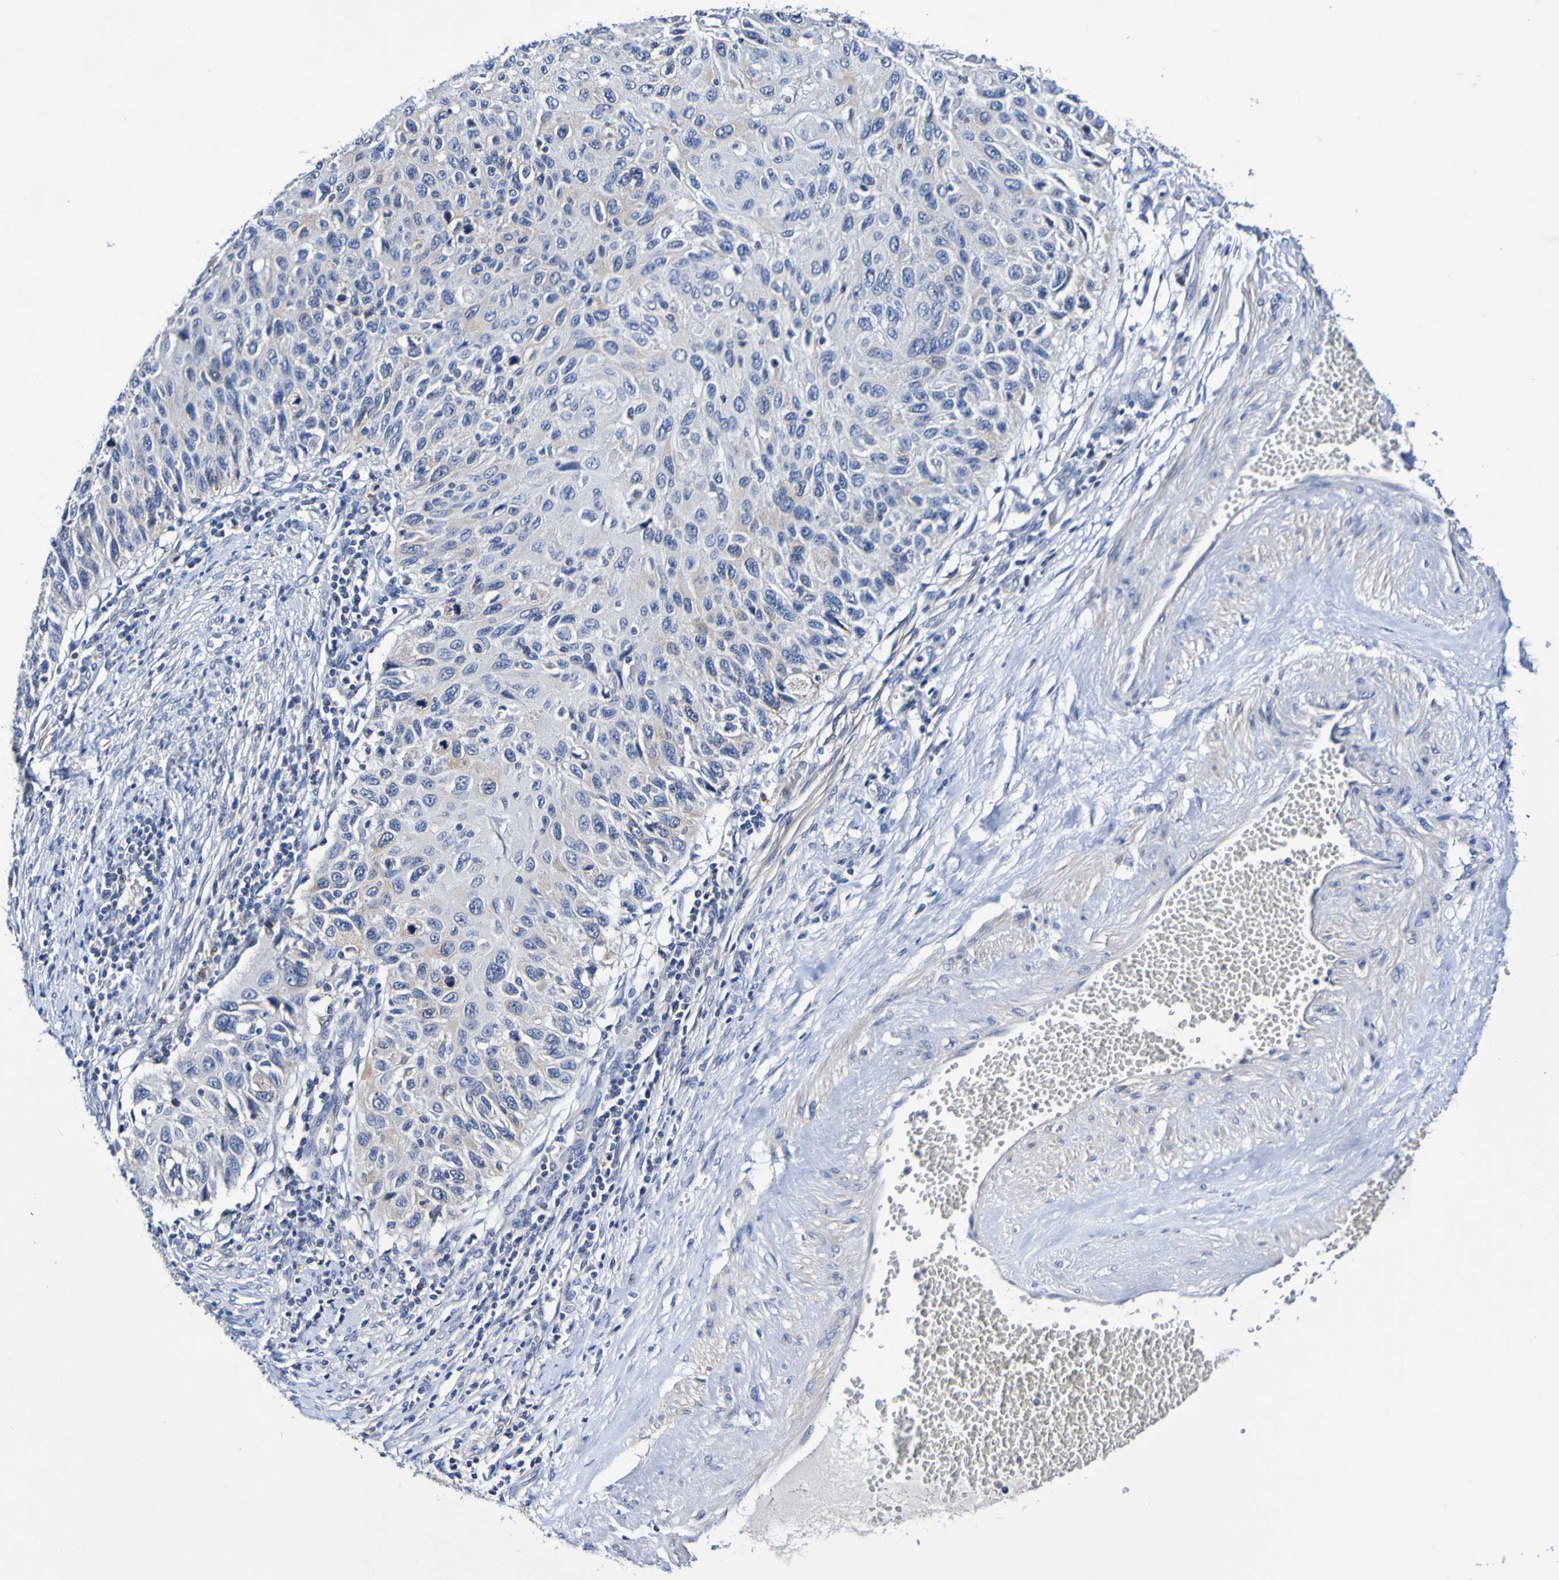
{"staining": {"intensity": "weak", "quantity": "<25%", "location": "cytoplasmic/membranous"}, "tissue": "cervical cancer", "cell_type": "Tumor cells", "image_type": "cancer", "snomed": [{"axis": "morphology", "description": "Squamous cell carcinoma, NOS"}, {"axis": "topography", "description": "Cervix"}], "caption": "An image of human cervical cancer is negative for staining in tumor cells.", "gene": "ACVR1C", "patient": {"sex": "female", "age": 70}}